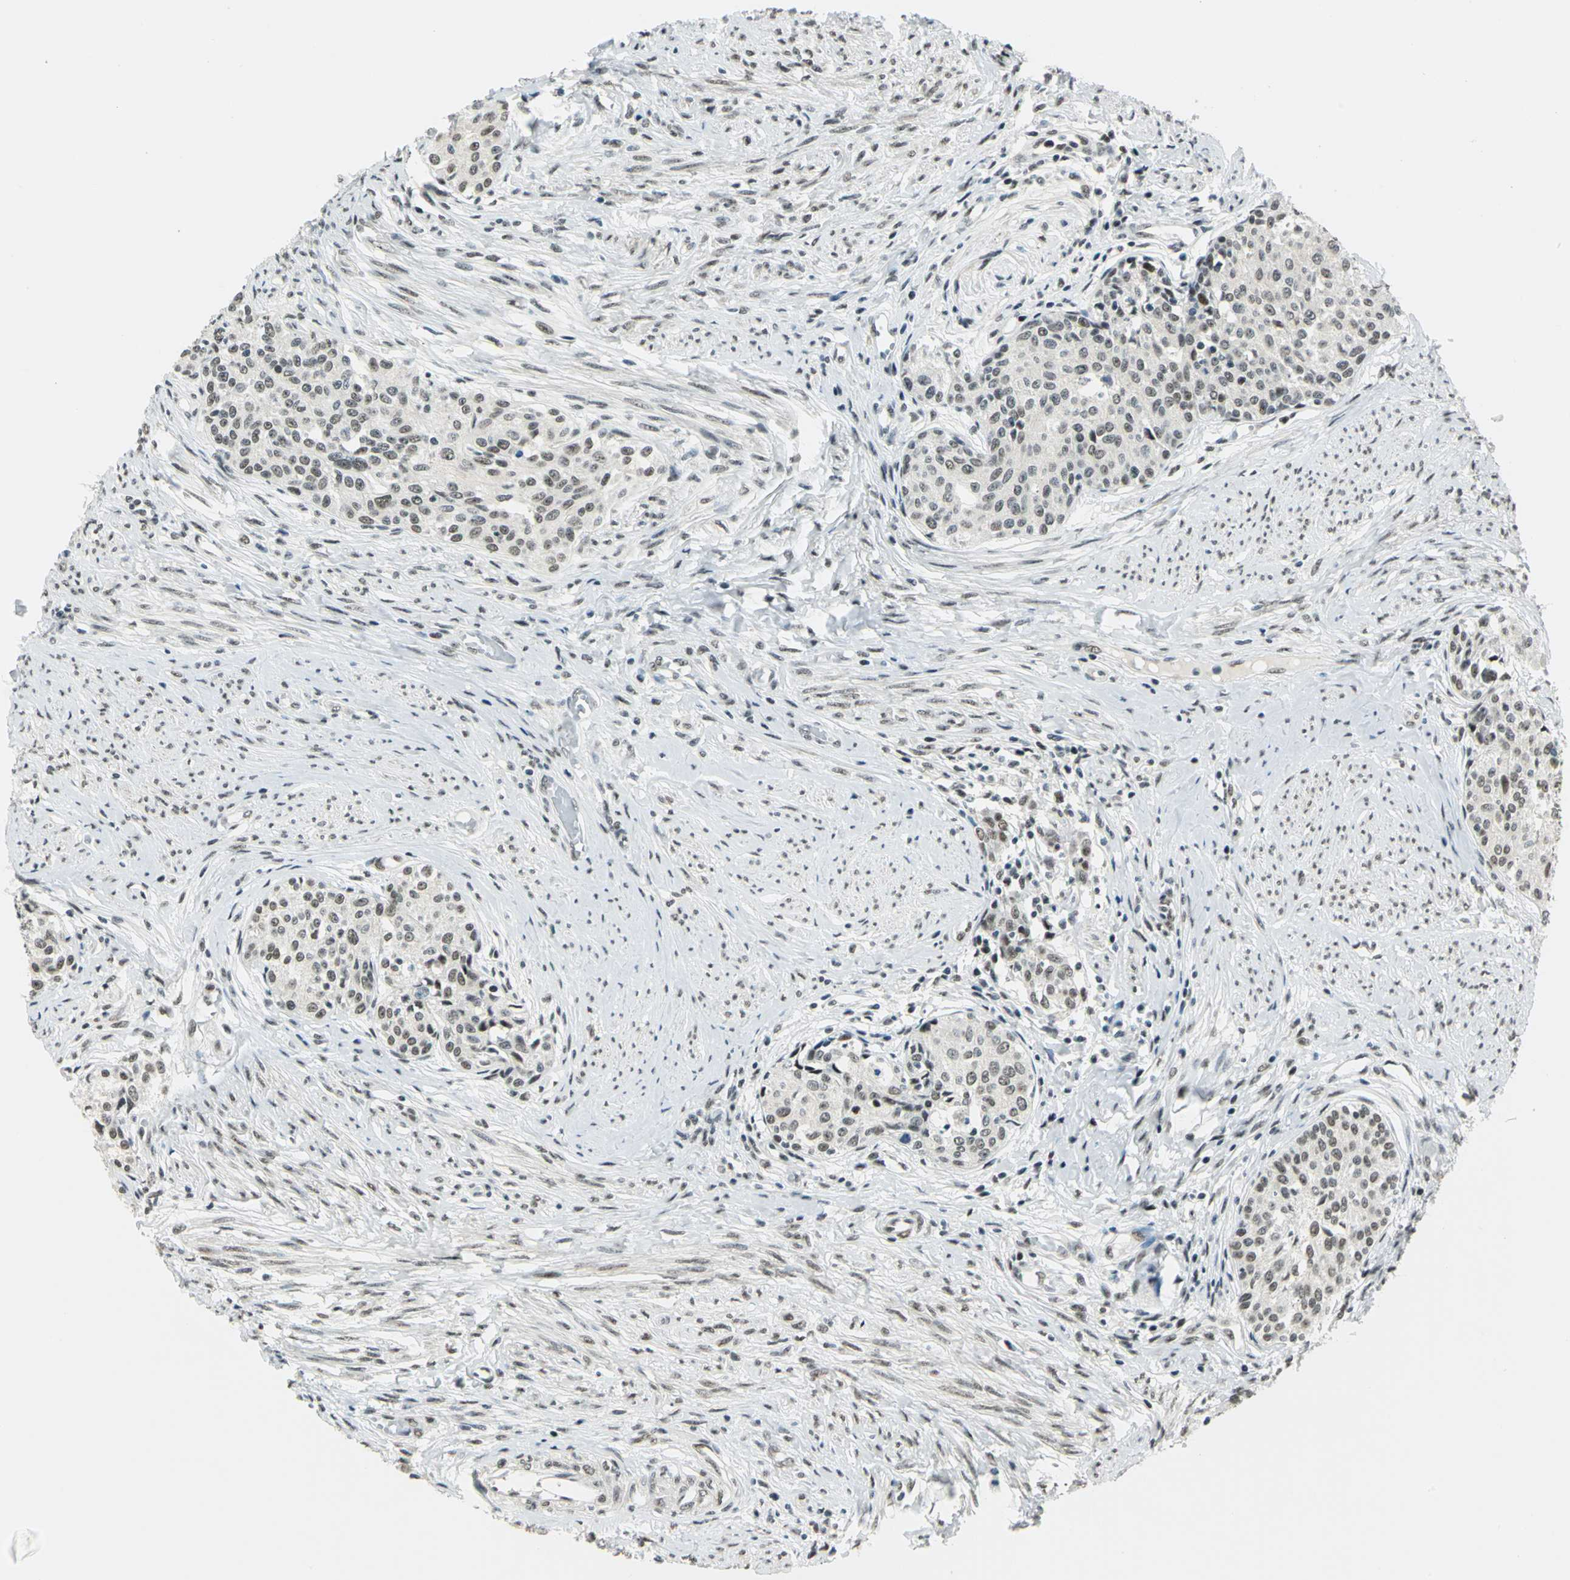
{"staining": {"intensity": "moderate", "quantity": ">75%", "location": "nuclear"}, "tissue": "cervical cancer", "cell_type": "Tumor cells", "image_type": "cancer", "snomed": [{"axis": "morphology", "description": "Squamous cell carcinoma, NOS"}, {"axis": "morphology", "description": "Adenocarcinoma, NOS"}, {"axis": "topography", "description": "Cervix"}], "caption": "An IHC image of tumor tissue is shown. Protein staining in brown highlights moderate nuclear positivity in cervical cancer within tumor cells.", "gene": "KAT6B", "patient": {"sex": "female", "age": 52}}